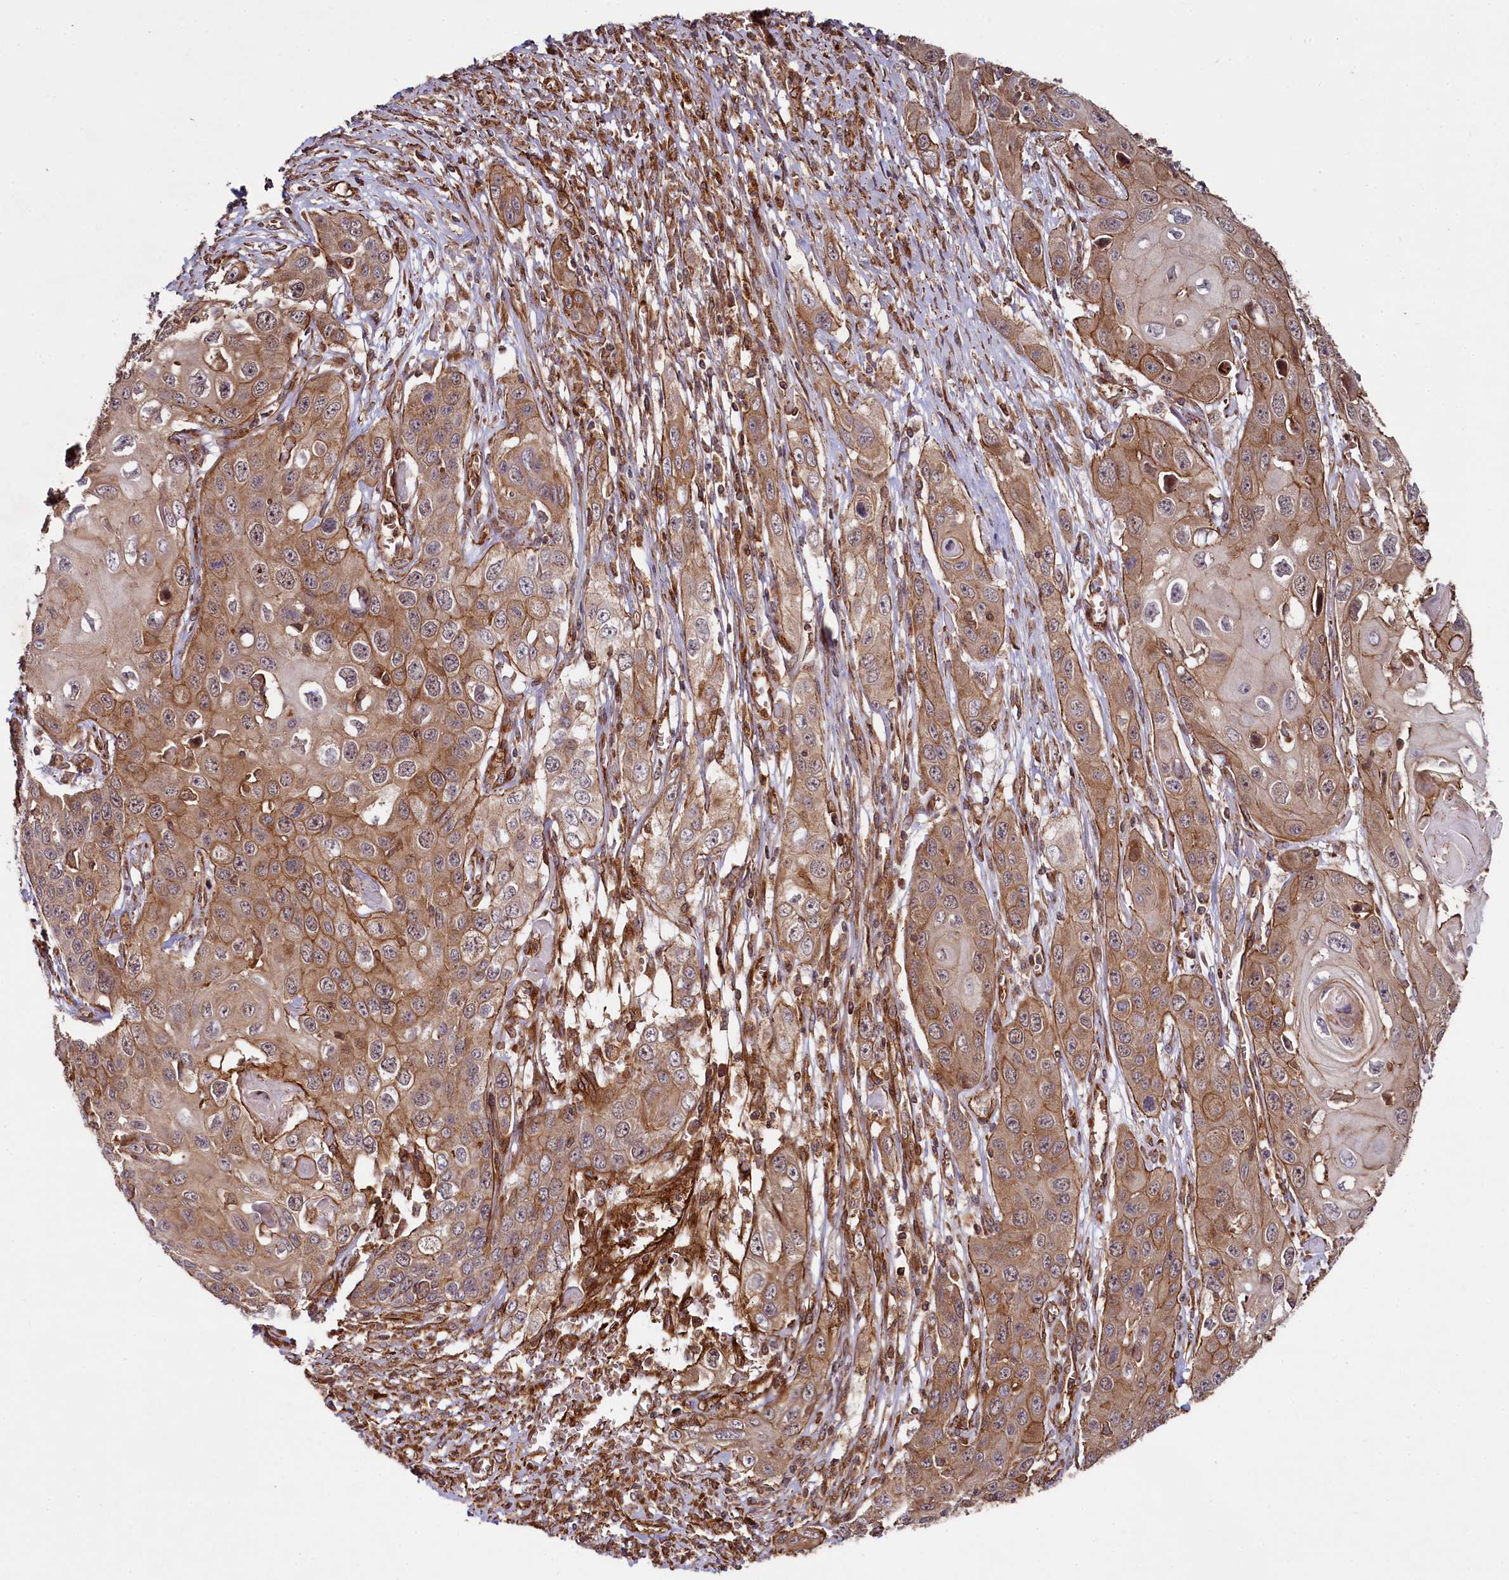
{"staining": {"intensity": "moderate", "quantity": ">75%", "location": "cytoplasmic/membranous"}, "tissue": "skin cancer", "cell_type": "Tumor cells", "image_type": "cancer", "snomed": [{"axis": "morphology", "description": "Squamous cell carcinoma, NOS"}, {"axis": "topography", "description": "Skin"}], "caption": "Brown immunohistochemical staining in skin cancer (squamous cell carcinoma) demonstrates moderate cytoplasmic/membranous expression in about >75% of tumor cells.", "gene": "SVIP", "patient": {"sex": "male", "age": 55}}